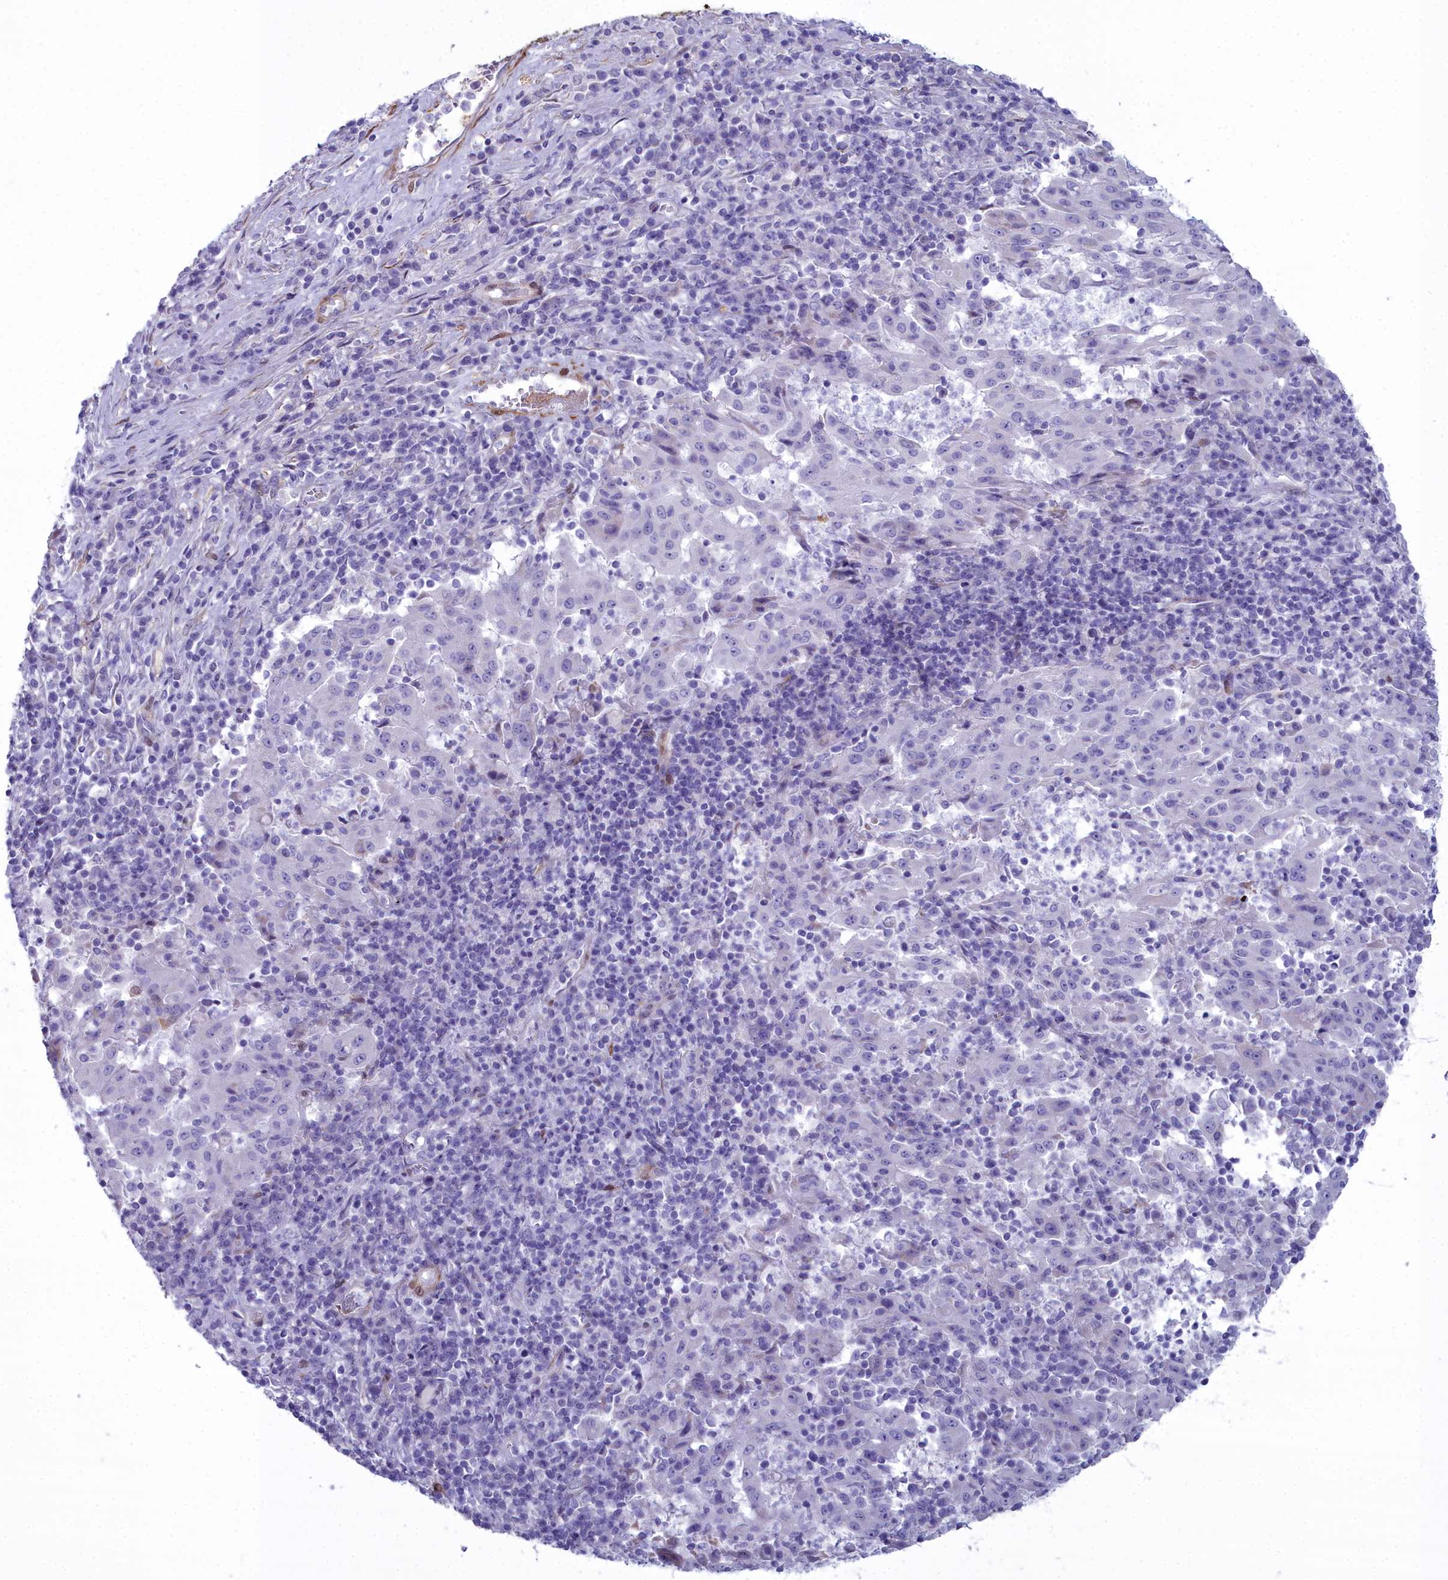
{"staining": {"intensity": "negative", "quantity": "none", "location": "none"}, "tissue": "pancreatic cancer", "cell_type": "Tumor cells", "image_type": "cancer", "snomed": [{"axis": "morphology", "description": "Adenocarcinoma, NOS"}, {"axis": "topography", "description": "Pancreas"}], "caption": "Pancreatic cancer stained for a protein using immunohistochemistry (IHC) displays no staining tumor cells.", "gene": "PPP1R14A", "patient": {"sex": "male", "age": 63}}